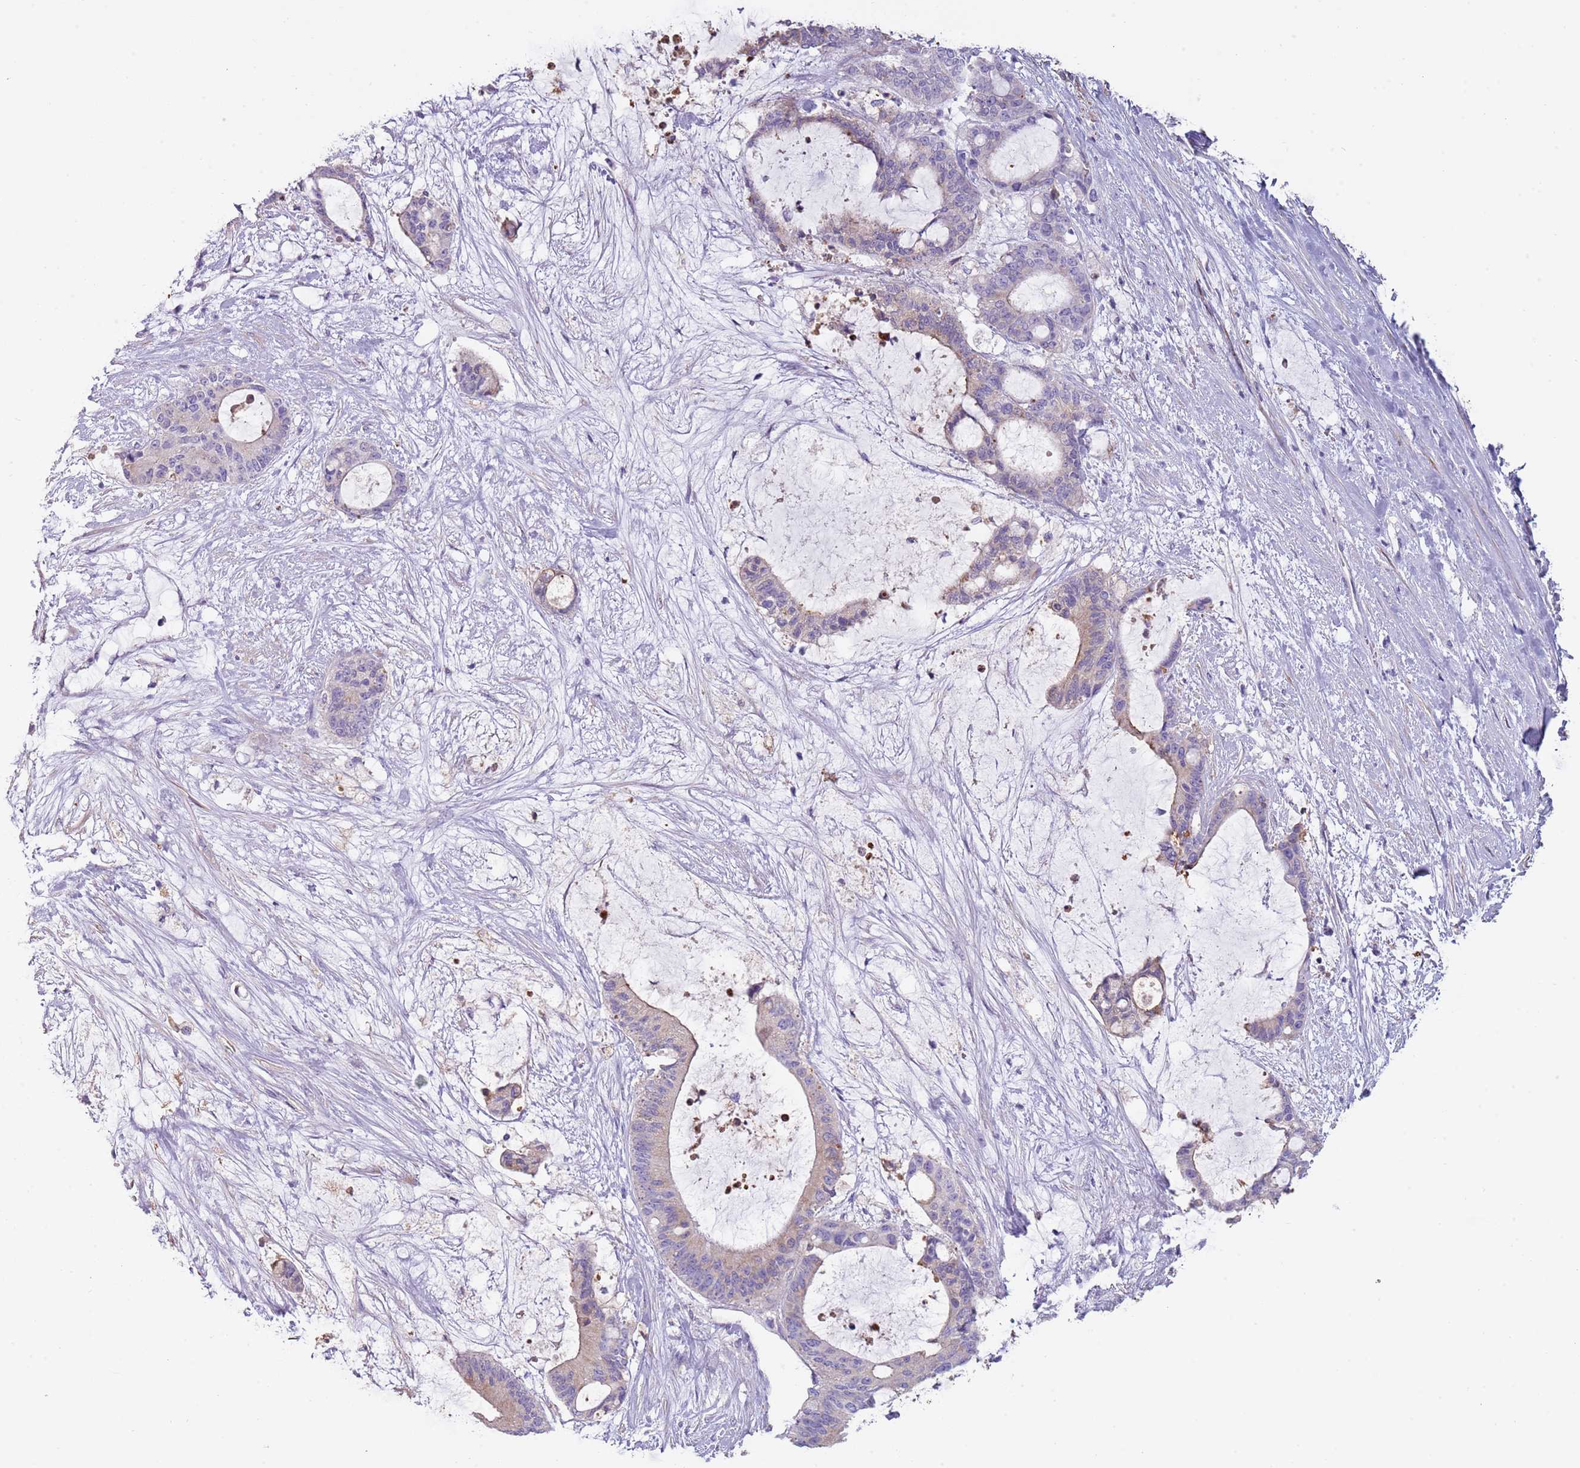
{"staining": {"intensity": "negative", "quantity": "none", "location": "none"}, "tissue": "liver cancer", "cell_type": "Tumor cells", "image_type": "cancer", "snomed": [{"axis": "morphology", "description": "Normal tissue, NOS"}, {"axis": "morphology", "description": "Cholangiocarcinoma"}, {"axis": "topography", "description": "Liver"}, {"axis": "topography", "description": "Peripheral nerve tissue"}], "caption": "High magnification brightfield microscopy of liver cancer stained with DAB (3,3'-diaminobenzidine) (brown) and counterstained with hematoxylin (blue): tumor cells show no significant positivity.", "gene": "NBPF3", "patient": {"sex": "female", "age": 73}}